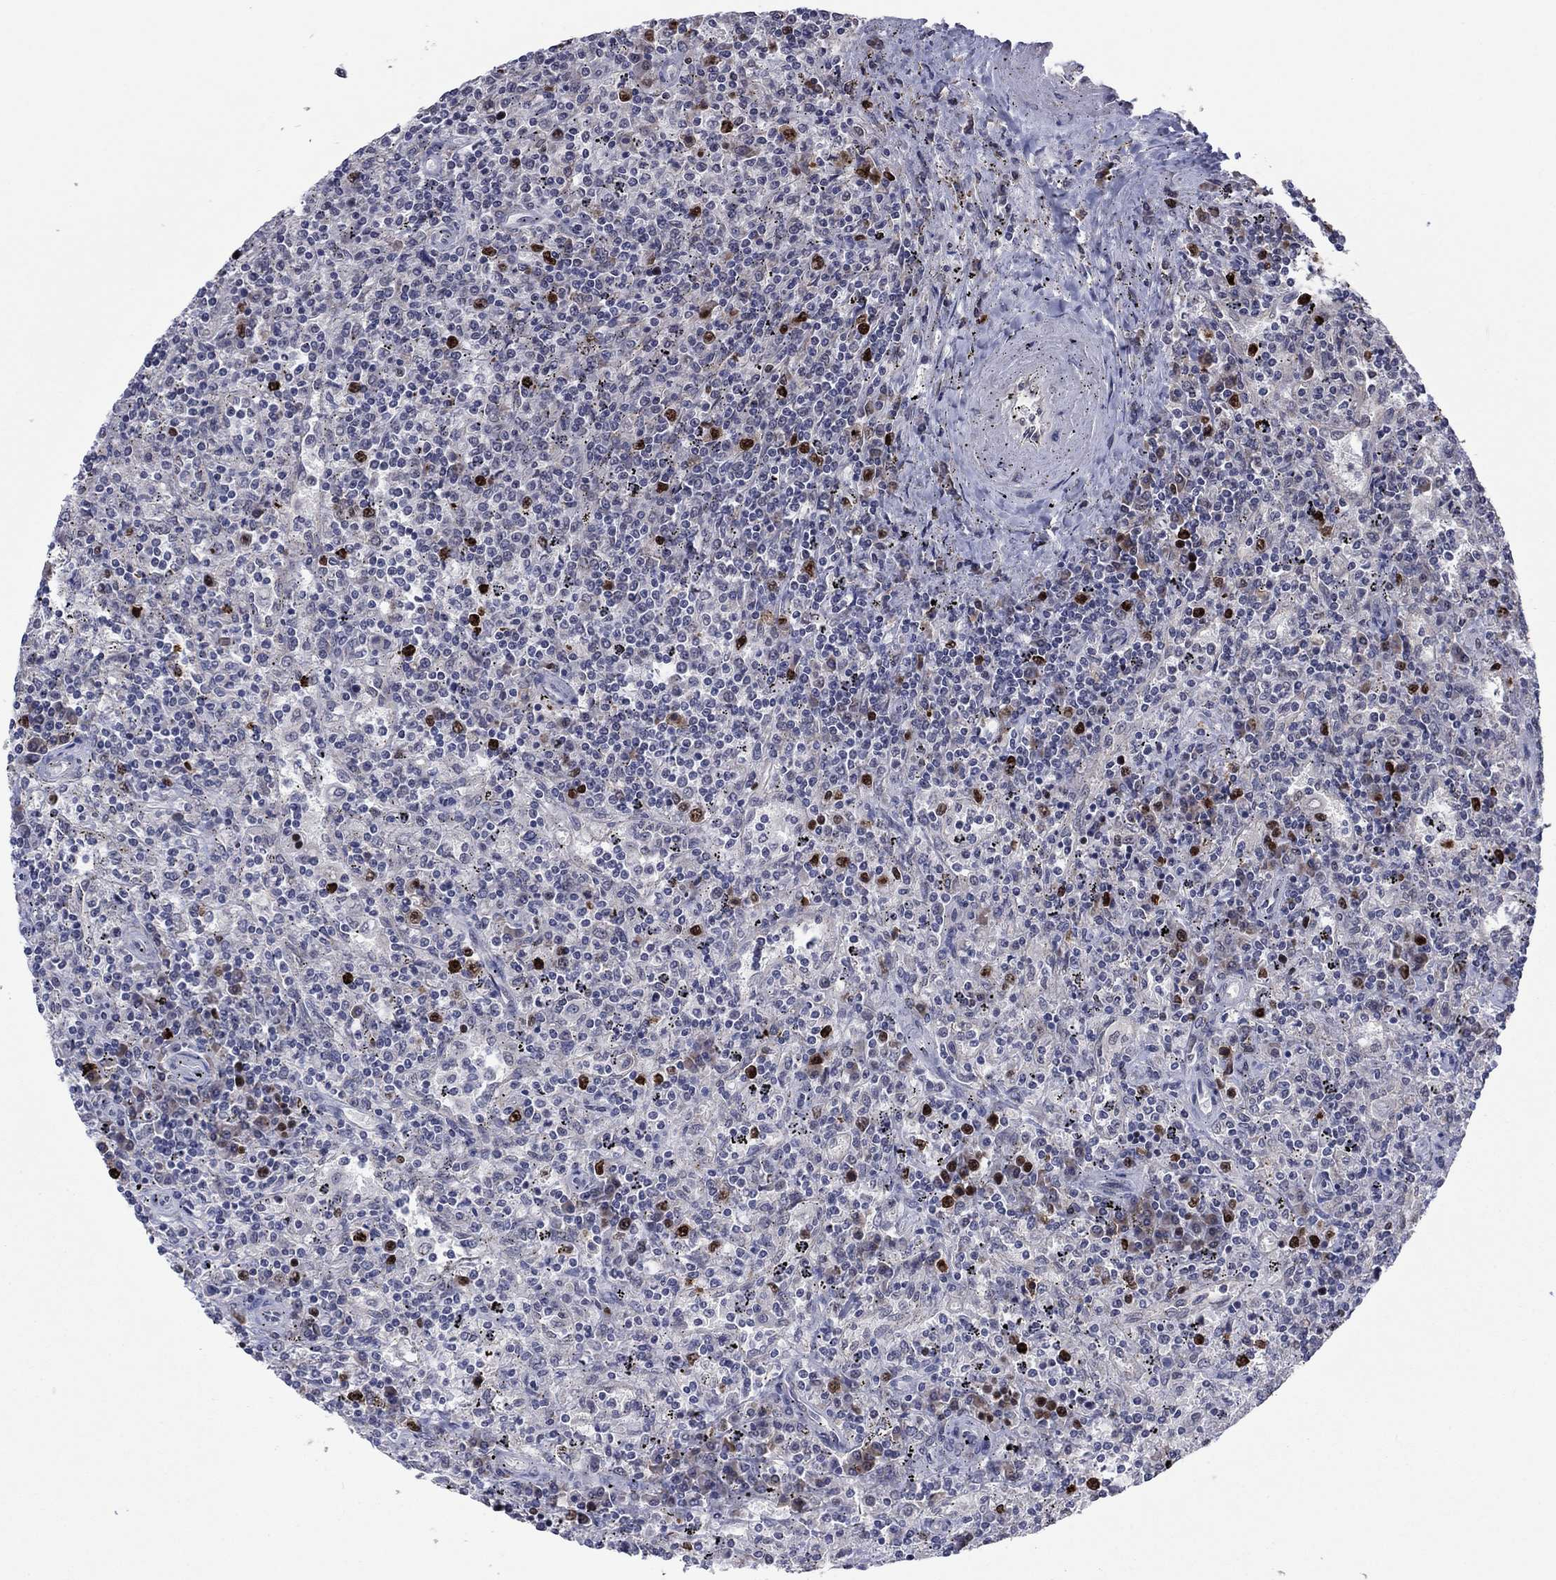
{"staining": {"intensity": "strong", "quantity": "<25%", "location": "nuclear"}, "tissue": "lymphoma", "cell_type": "Tumor cells", "image_type": "cancer", "snomed": [{"axis": "morphology", "description": "Malignant lymphoma, non-Hodgkin's type, Low grade"}, {"axis": "topography", "description": "Spleen"}], "caption": "Strong nuclear positivity for a protein is present in approximately <25% of tumor cells of malignant lymphoma, non-Hodgkin's type (low-grade) using immunohistochemistry (IHC).", "gene": "CDCA5", "patient": {"sex": "male", "age": 62}}